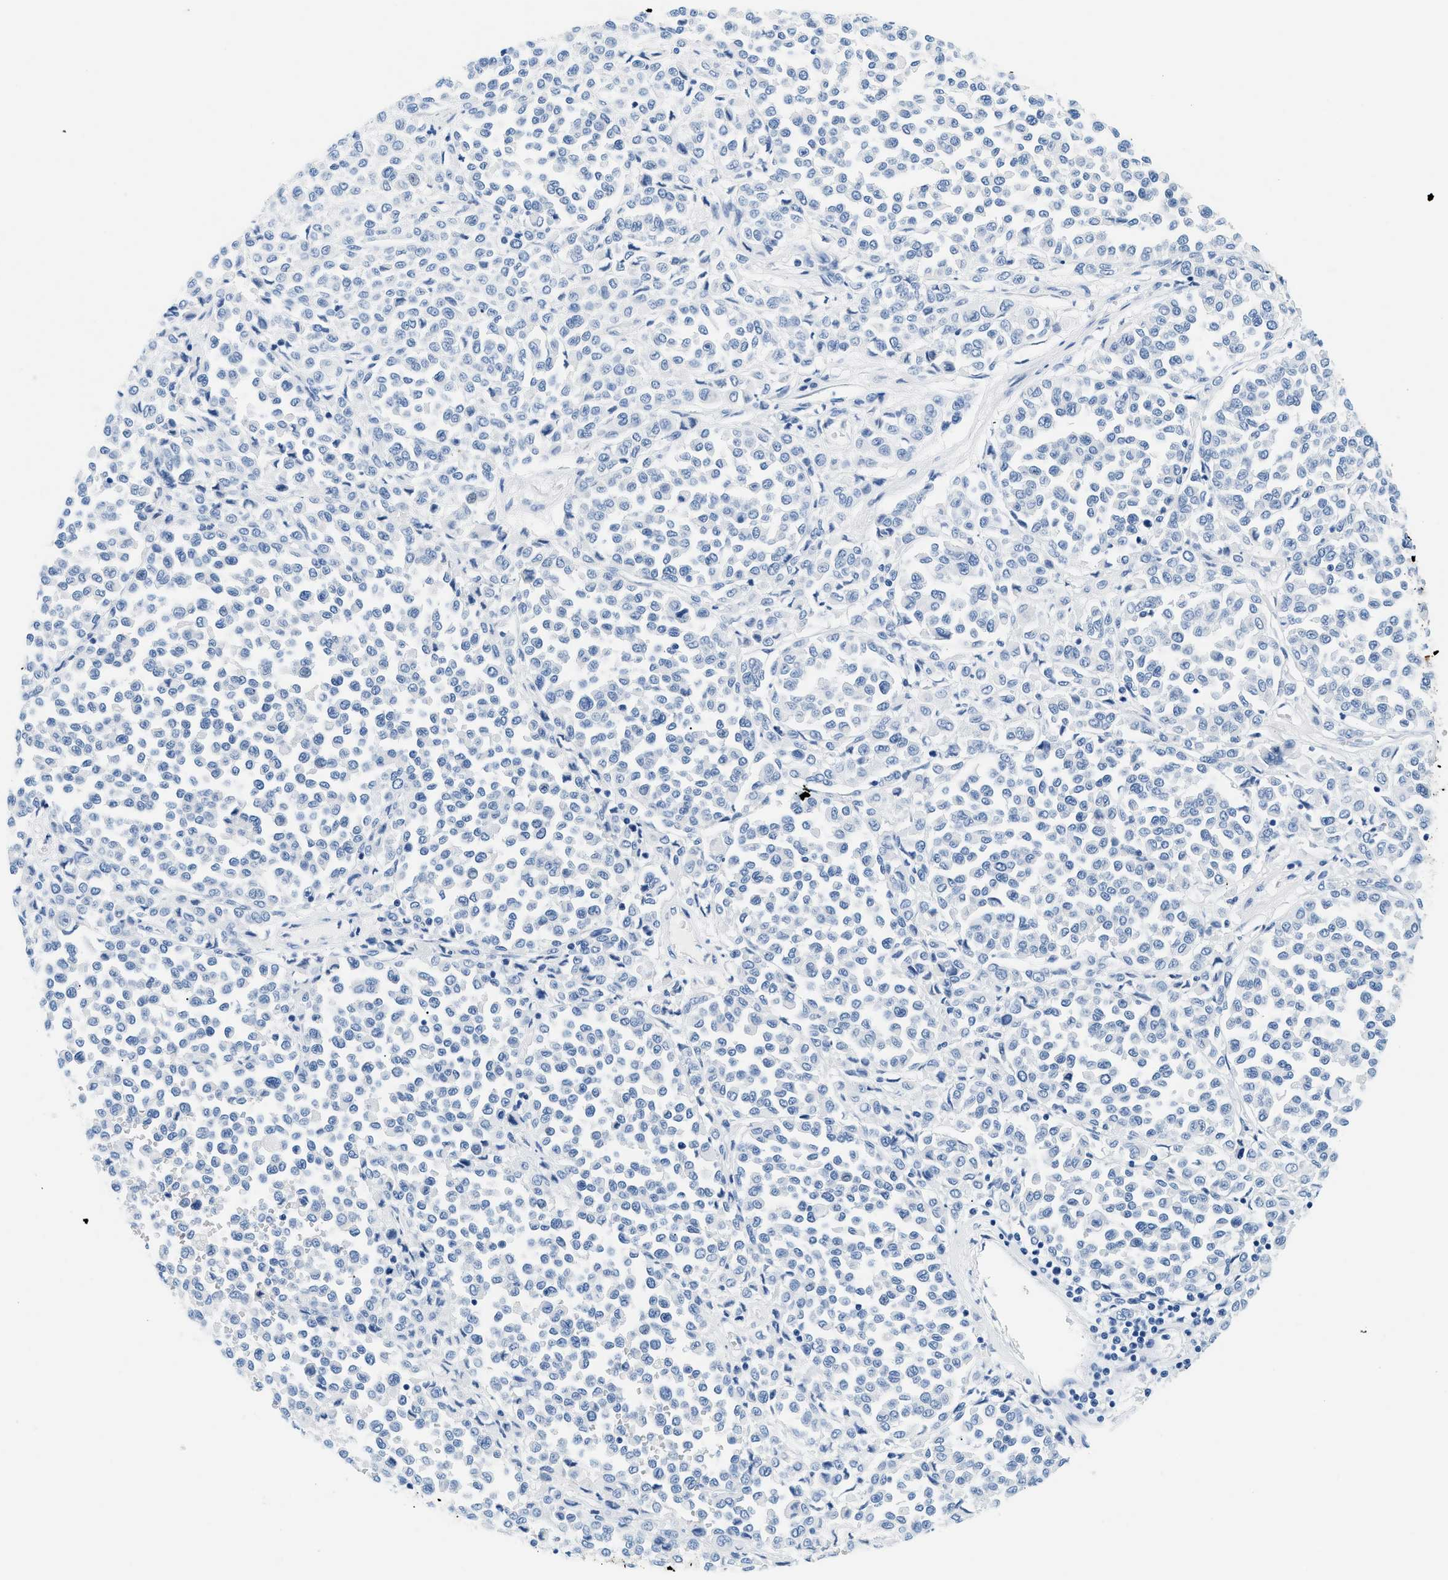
{"staining": {"intensity": "negative", "quantity": "none", "location": "none"}, "tissue": "melanoma", "cell_type": "Tumor cells", "image_type": "cancer", "snomed": [{"axis": "morphology", "description": "Malignant melanoma, Metastatic site"}, {"axis": "topography", "description": "Pancreas"}], "caption": "A histopathology image of malignant melanoma (metastatic site) stained for a protein displays no brown staining in tumor cells.", "gene": "STXBP2", "patient": {"sex": "female", "age": 30}}